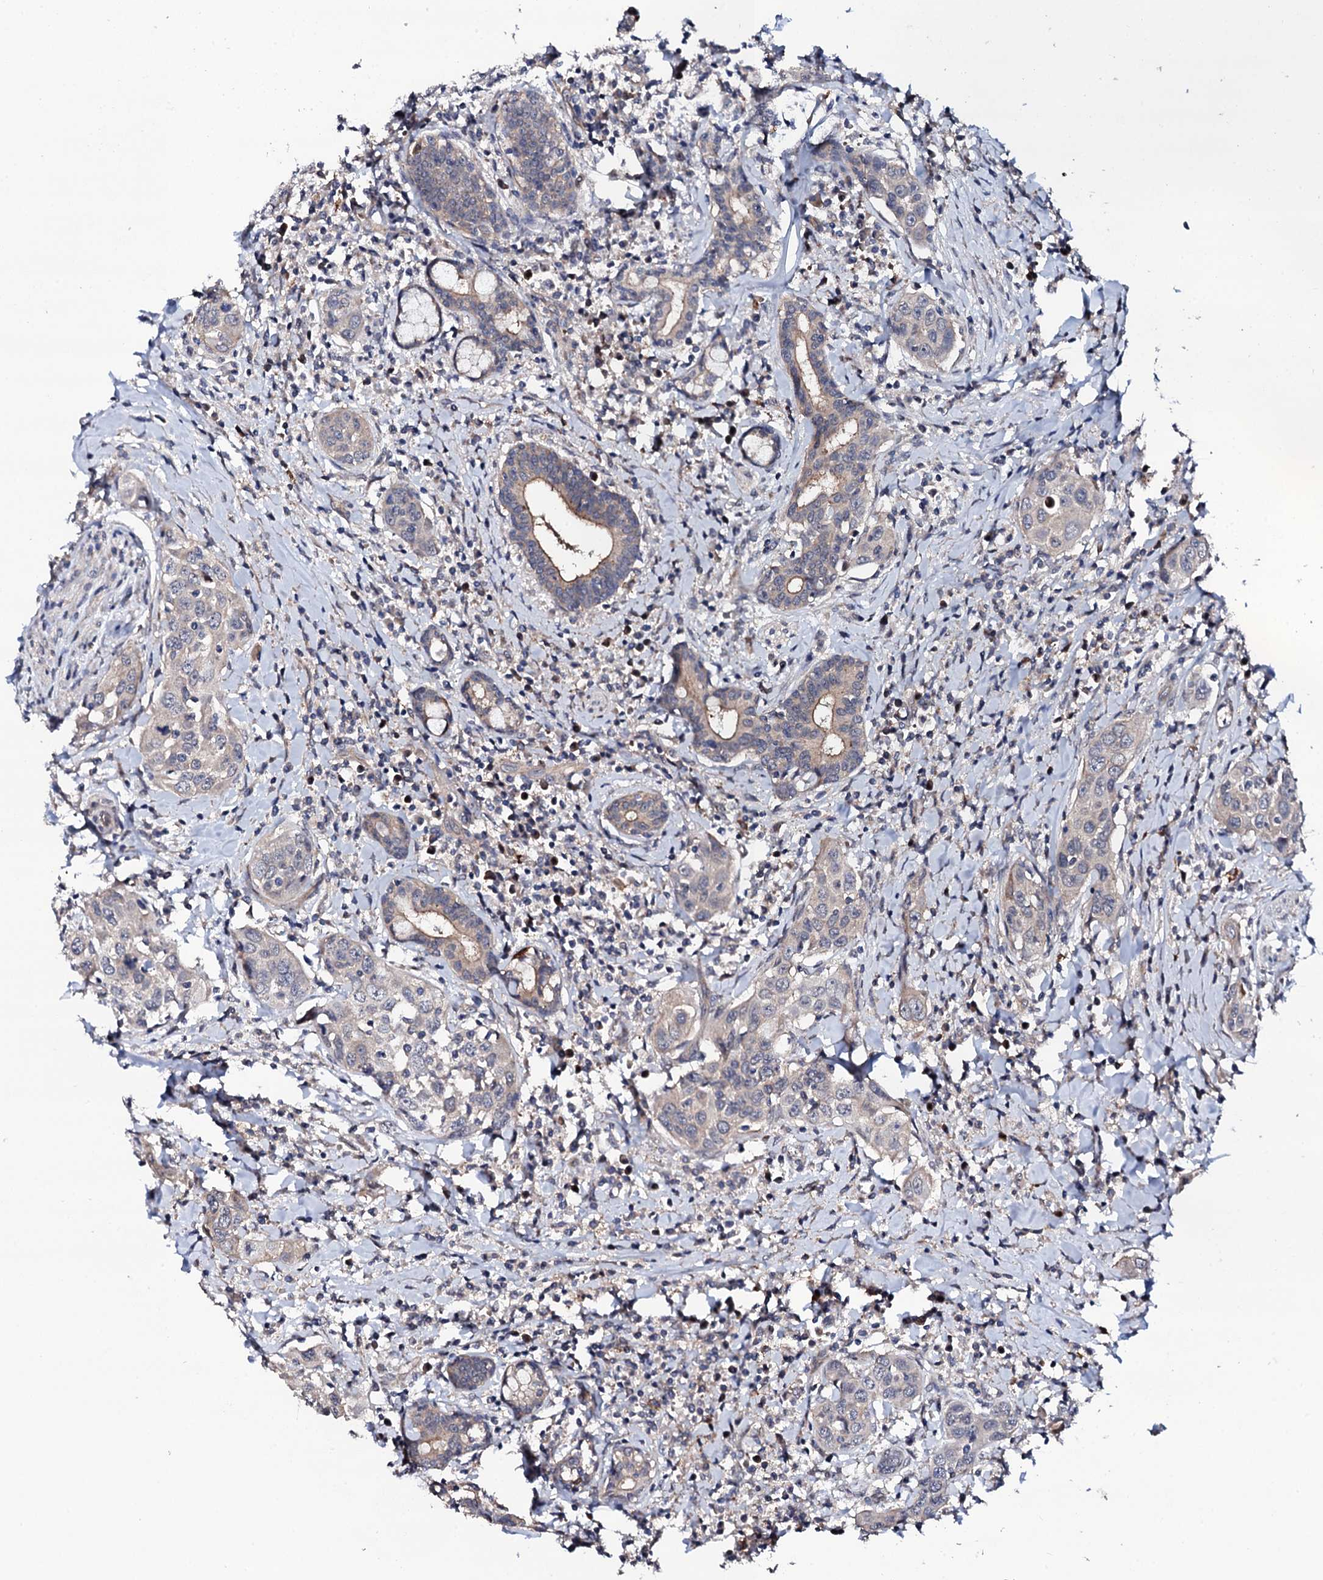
{"staining": {"intensity": "negative", "quantity": "none", "location": "none"}, "tissue": "head and neck cancer", "cell_type": "Tumor cells", "image_type": "cancer", "snomed": [{"axis": "morphology", "description": "Squamous cell carcinoma, NOS"}, {"axis": "topography", "description": "Oral tissue"}, {"axis": "topography", "description": "Head-Neck"}], "caption": "Tumor cells are negative for protein expression in human head and neck cancer (squamous cell carcinoma).", "gene": "CIAO2A", "patient": {"sex": "female", "age": 50}}